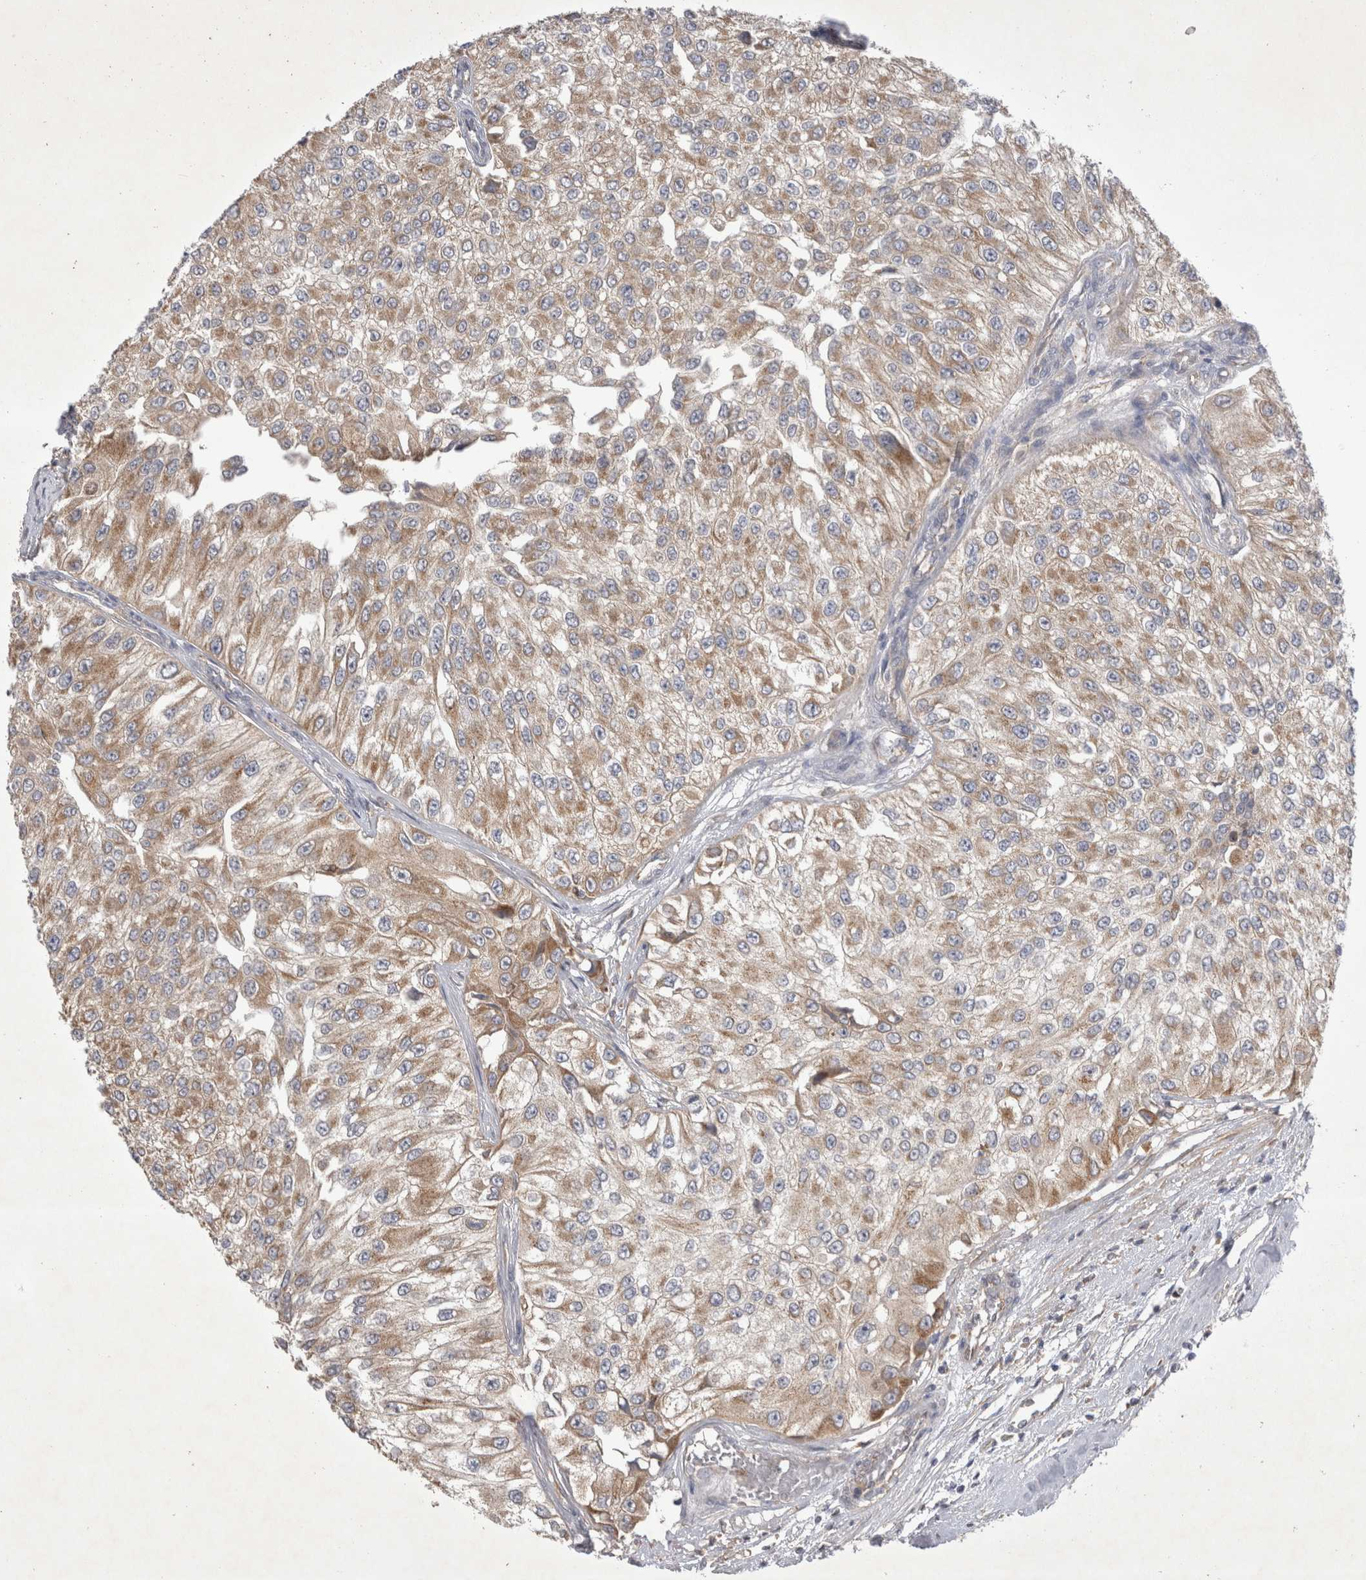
{"staining": {"intensity": "moderate", "quantity": ">75%", "location": "cytoplasmic/membranous"}, "tissue": "urothelial cancer", "cell_type": "Tumor cells", "image_type": "cancer", "snomed": [{"axis": "morphology", "description": "Urothelial carcinoma, High grade"}, {"axis": "topography", "description": "Kidney"}, {"axis": "topography", "description": "Urinary bladder"}], "caption": "Immunohistochemical staining of human urothelial cancer displays medium levels of moderate cytoplasmic/membranous positivity in approximately >75% of tumor cells.", "gene": "SRD5A3", "patient": {"sex": "male", "age": 77}}